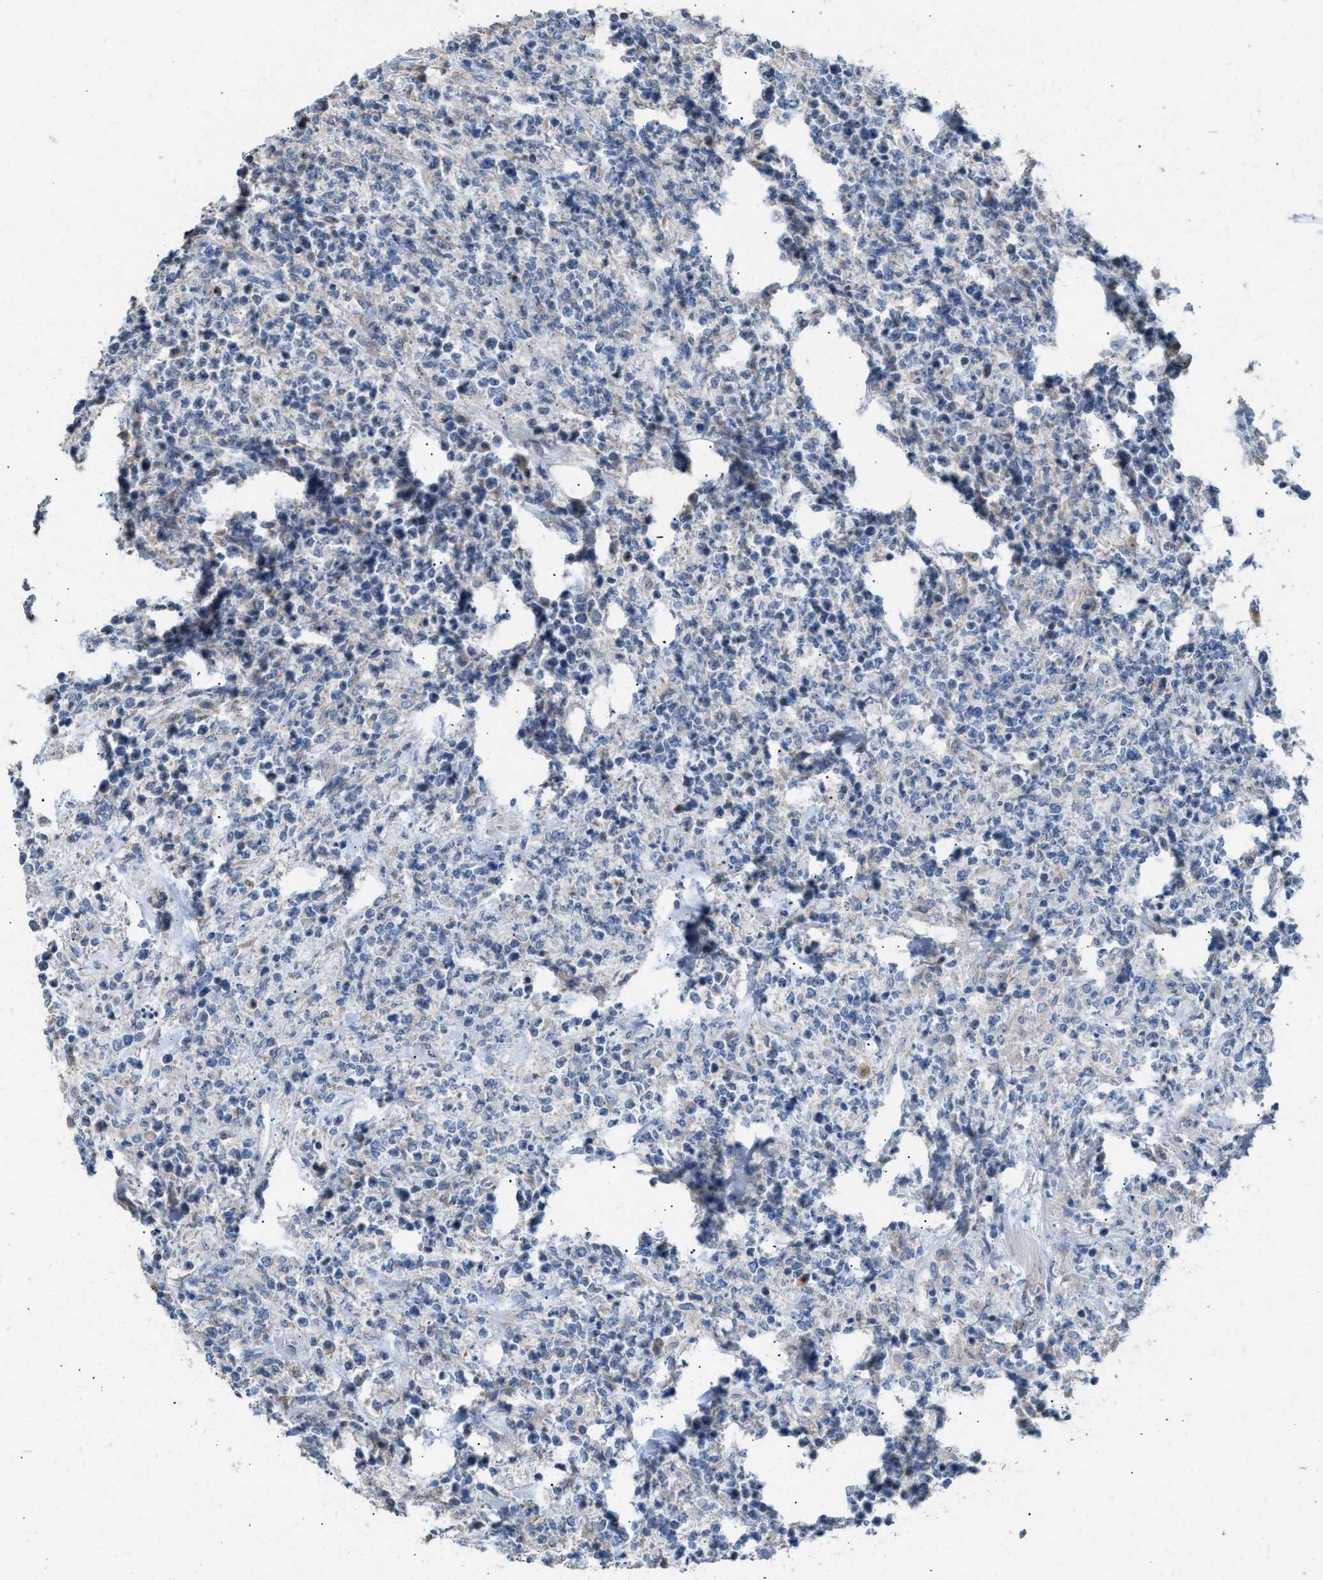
{"staining": {"intensity": "negative", "quantity": "none", "location": "none"}, "tissue": "lymphoma", "cell_type": "Tumor cells", "image_type": "cancer", "snomed": [{"axis": "morphology", "description": "Malignant lymphoma, non-Hodgkin's type, High grade"}, {"axis": "topography", "description": "Soft tissue"}], "caption": "This image is of malignant lymphoma, non-Hodgkin's type (high-grade) stained with immunohistochemistry to label a protein in brown with the nuclei are counter-stained blue. There is no expression in tumor cells.", "gene": "NQO2", "patient": {"sex": "male", "age": 18}}